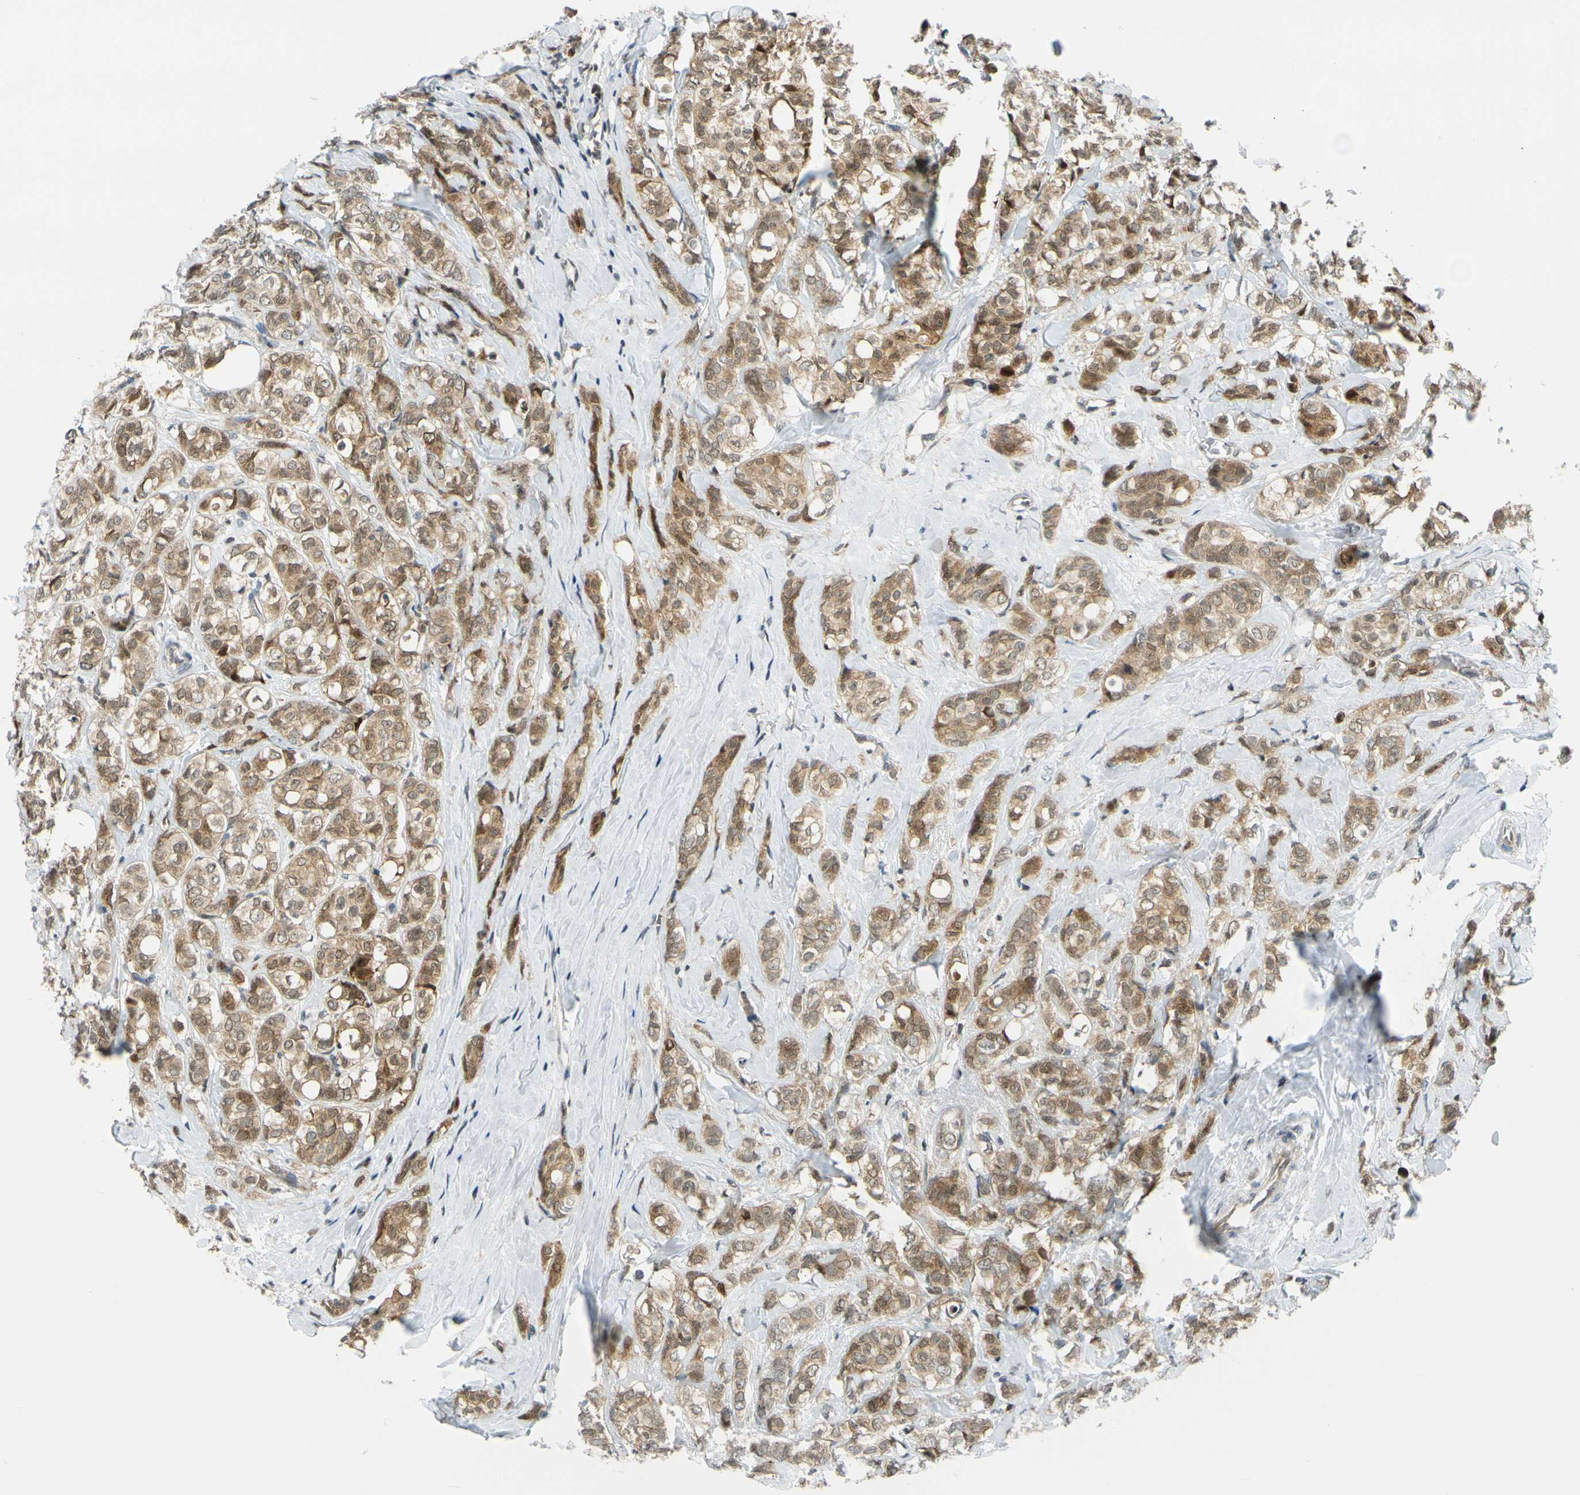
{"staining": {"intensity": "moderate", "quantity": ">75%", "location": "cytoplasmic/membranous"}, "tissue": "breast cancer", "cell_type": "Tumor cells", "image_type": "cancer", "snomed": [{"axis": "morphology", "description": "Lobular carcinoma"}, {"axis": "topography", "description": "Breast"}], "caption": "A brown stain shows moderate cytoplasmic/membranous staining of a protein in breast cancer tumor cells.", "gene": "MAPK9", "patient": {"sex": "female", "age": 60}}